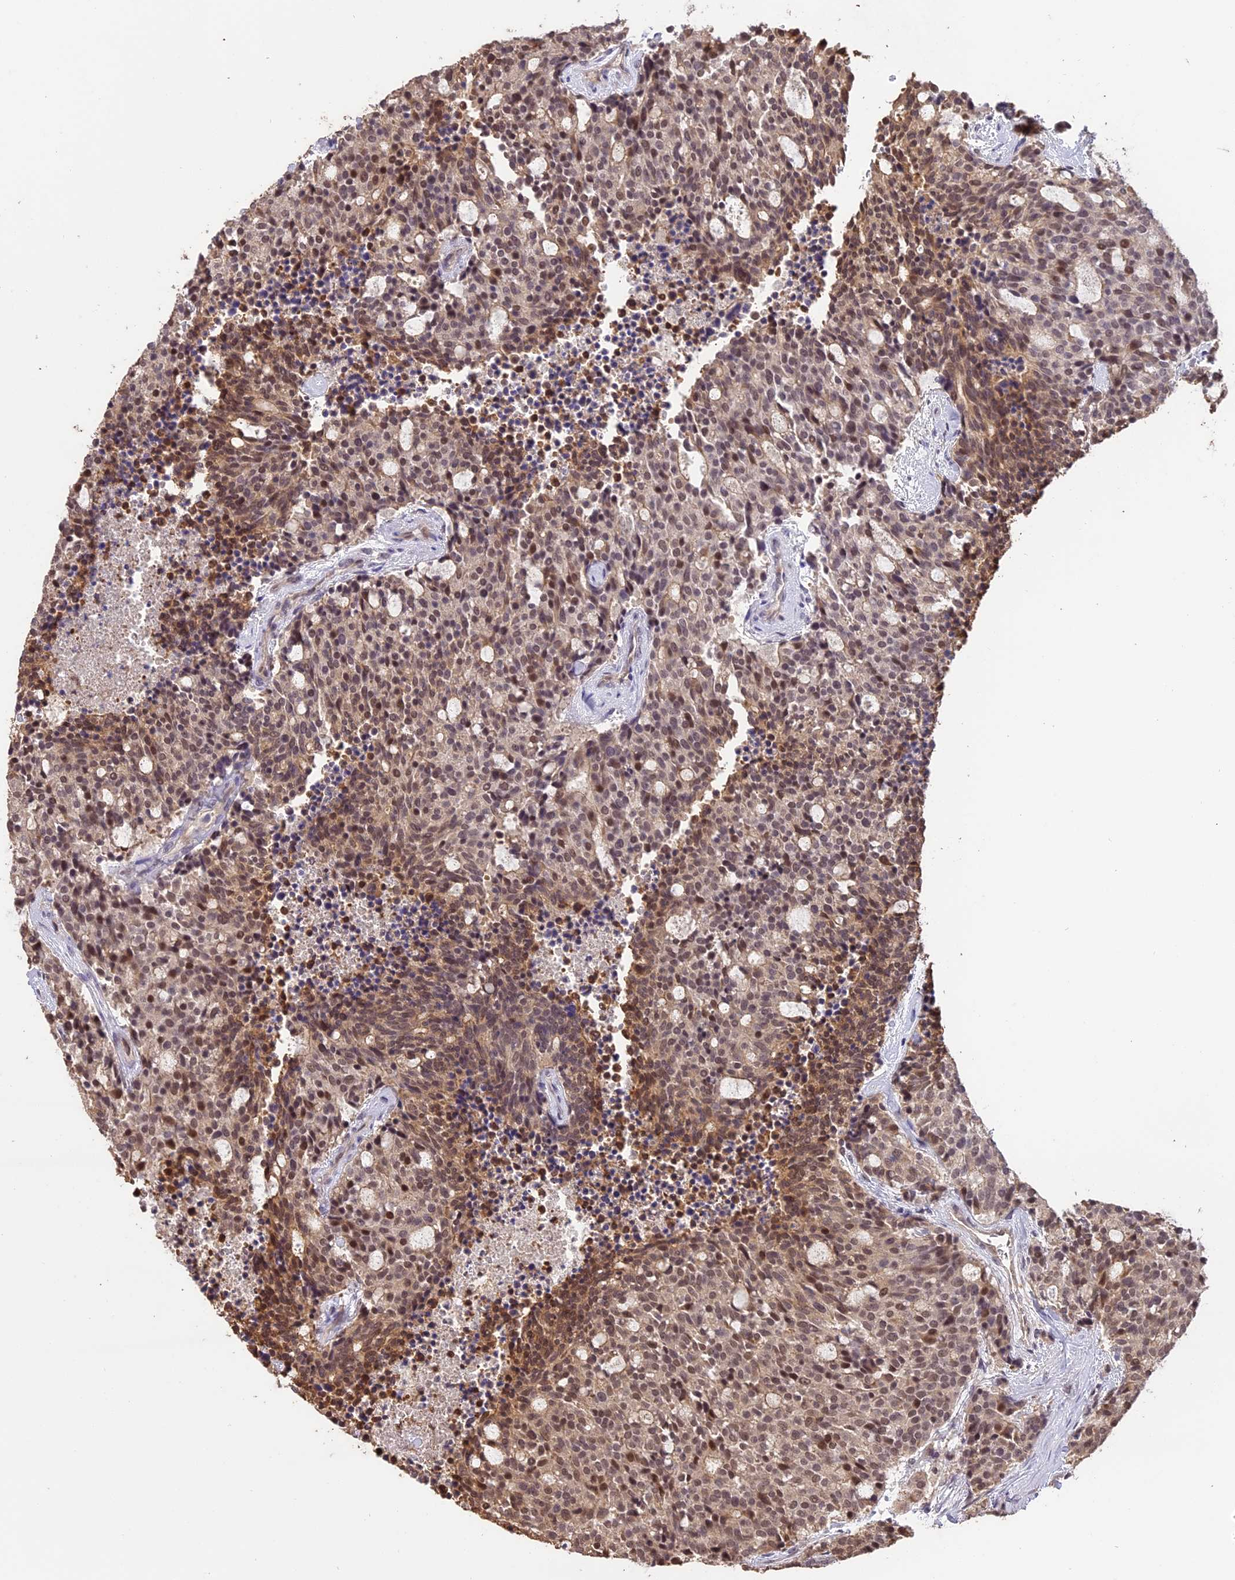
{"staining": {"intensity": "moderate", "quantity": ">75%", "location": "cytoplasmic/membranous,nuclear"}, "tissue": "carcinoid", "cell_type": "Tumor cells", "image_type": "cancer", "snomed": [{"axis": "morphology", "description": "Carcinoid, malignant, NOS"}, {"axis": "topography", "description": "Pancreas"}], "caption": "Human malignant carcinoid stained for a protein (brown) shows moderate cytoplasmic/membranous and nuclear positive positivity in approximately >75% of tumor cells.", "gene": "TIGD7", "patient": {"sex": "female", "age": 54}}